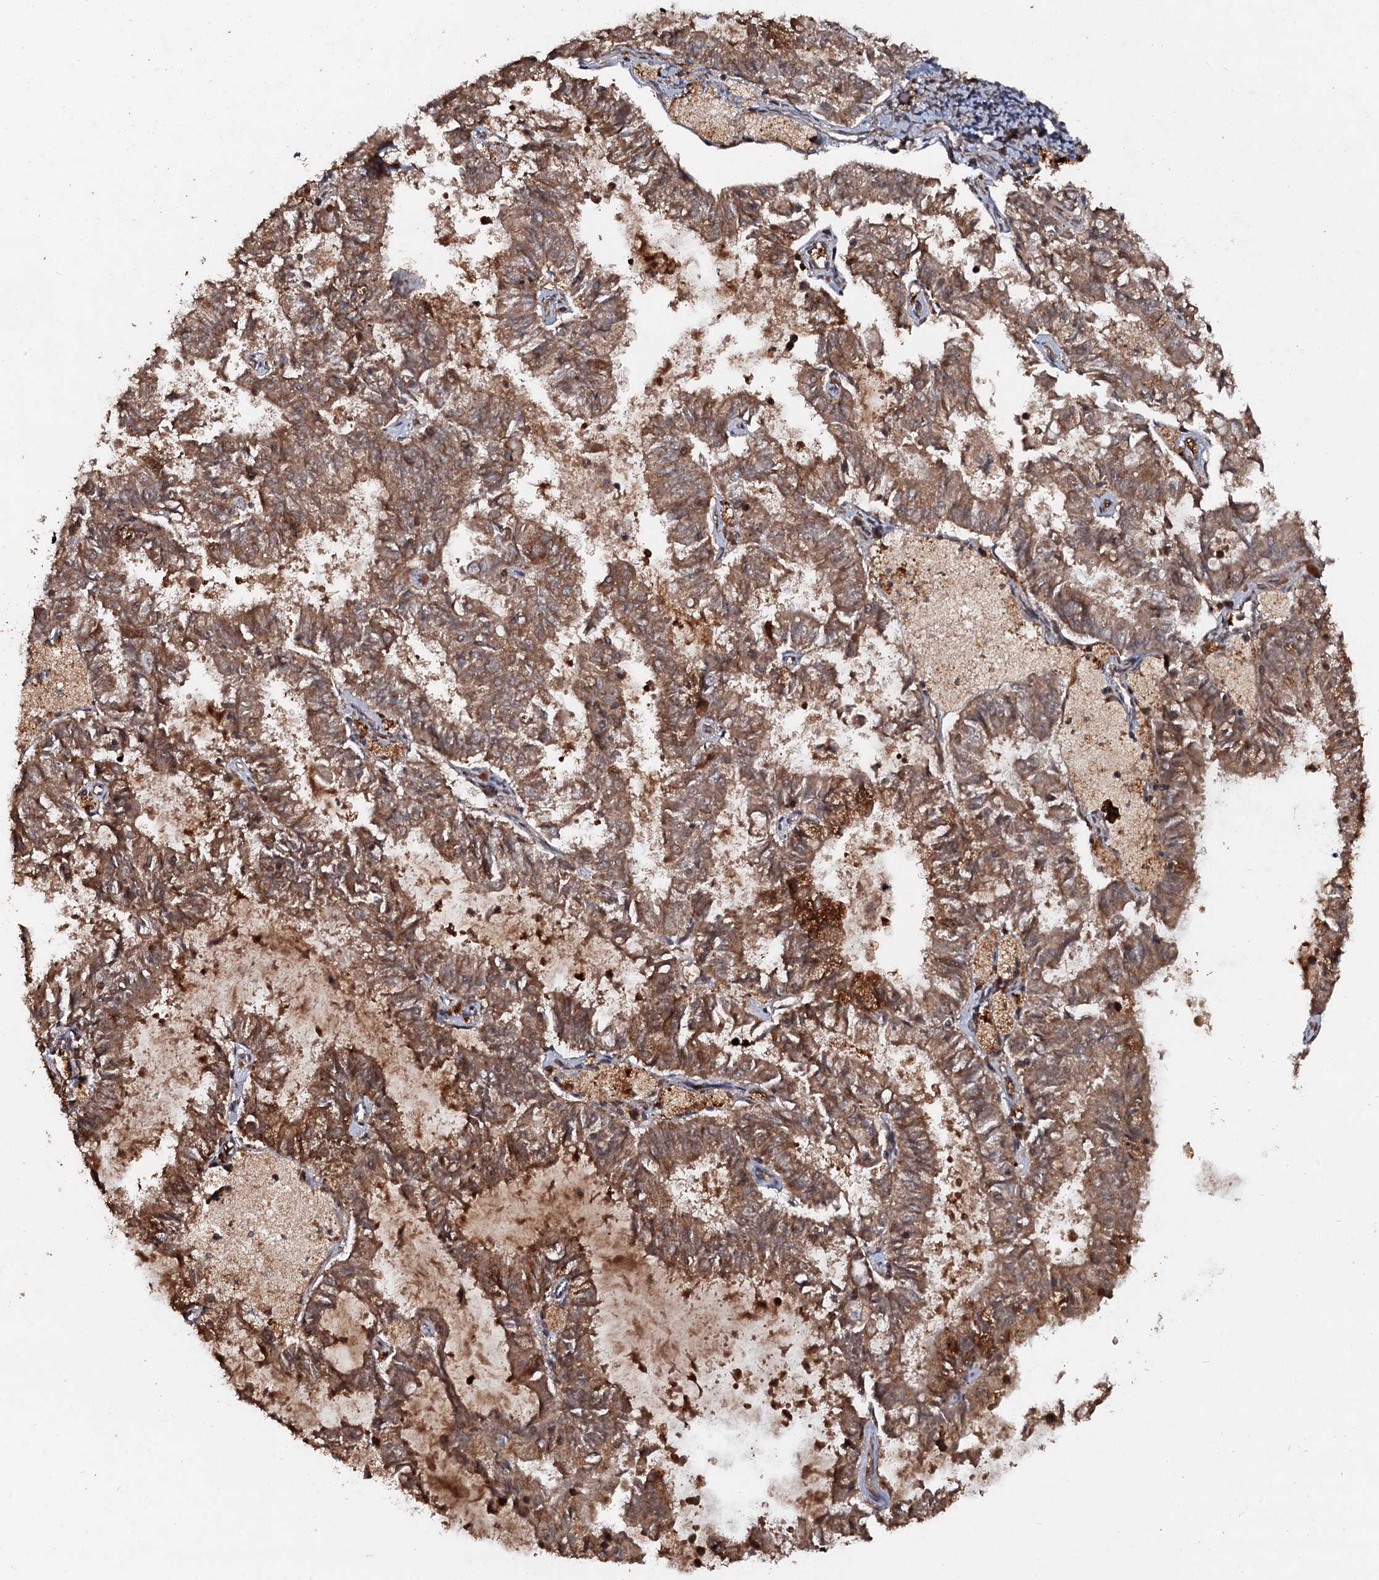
{"staining": {"intensity": "moderate", "quantity": ">75%", "location": "cytoplasmic/membranous"}, "tissue": "endometrial cancer", "cell_type": "Tumor cells", "image_type": "cancer", "snomed": [{"axis": "morphology", "description": "Adenocarcinoma, NOS"}, {"axis": "topography", "description": "Endometrium"}], "caption": "Human adenocarcinoma (endometrial) stained for a protein (brown) displays moderate cytoplasmic/membranous positive staining in approximately >75% of tumor cells.", "gene": "ADGRG3", "patient": {"sex": "female", "age": 57}}